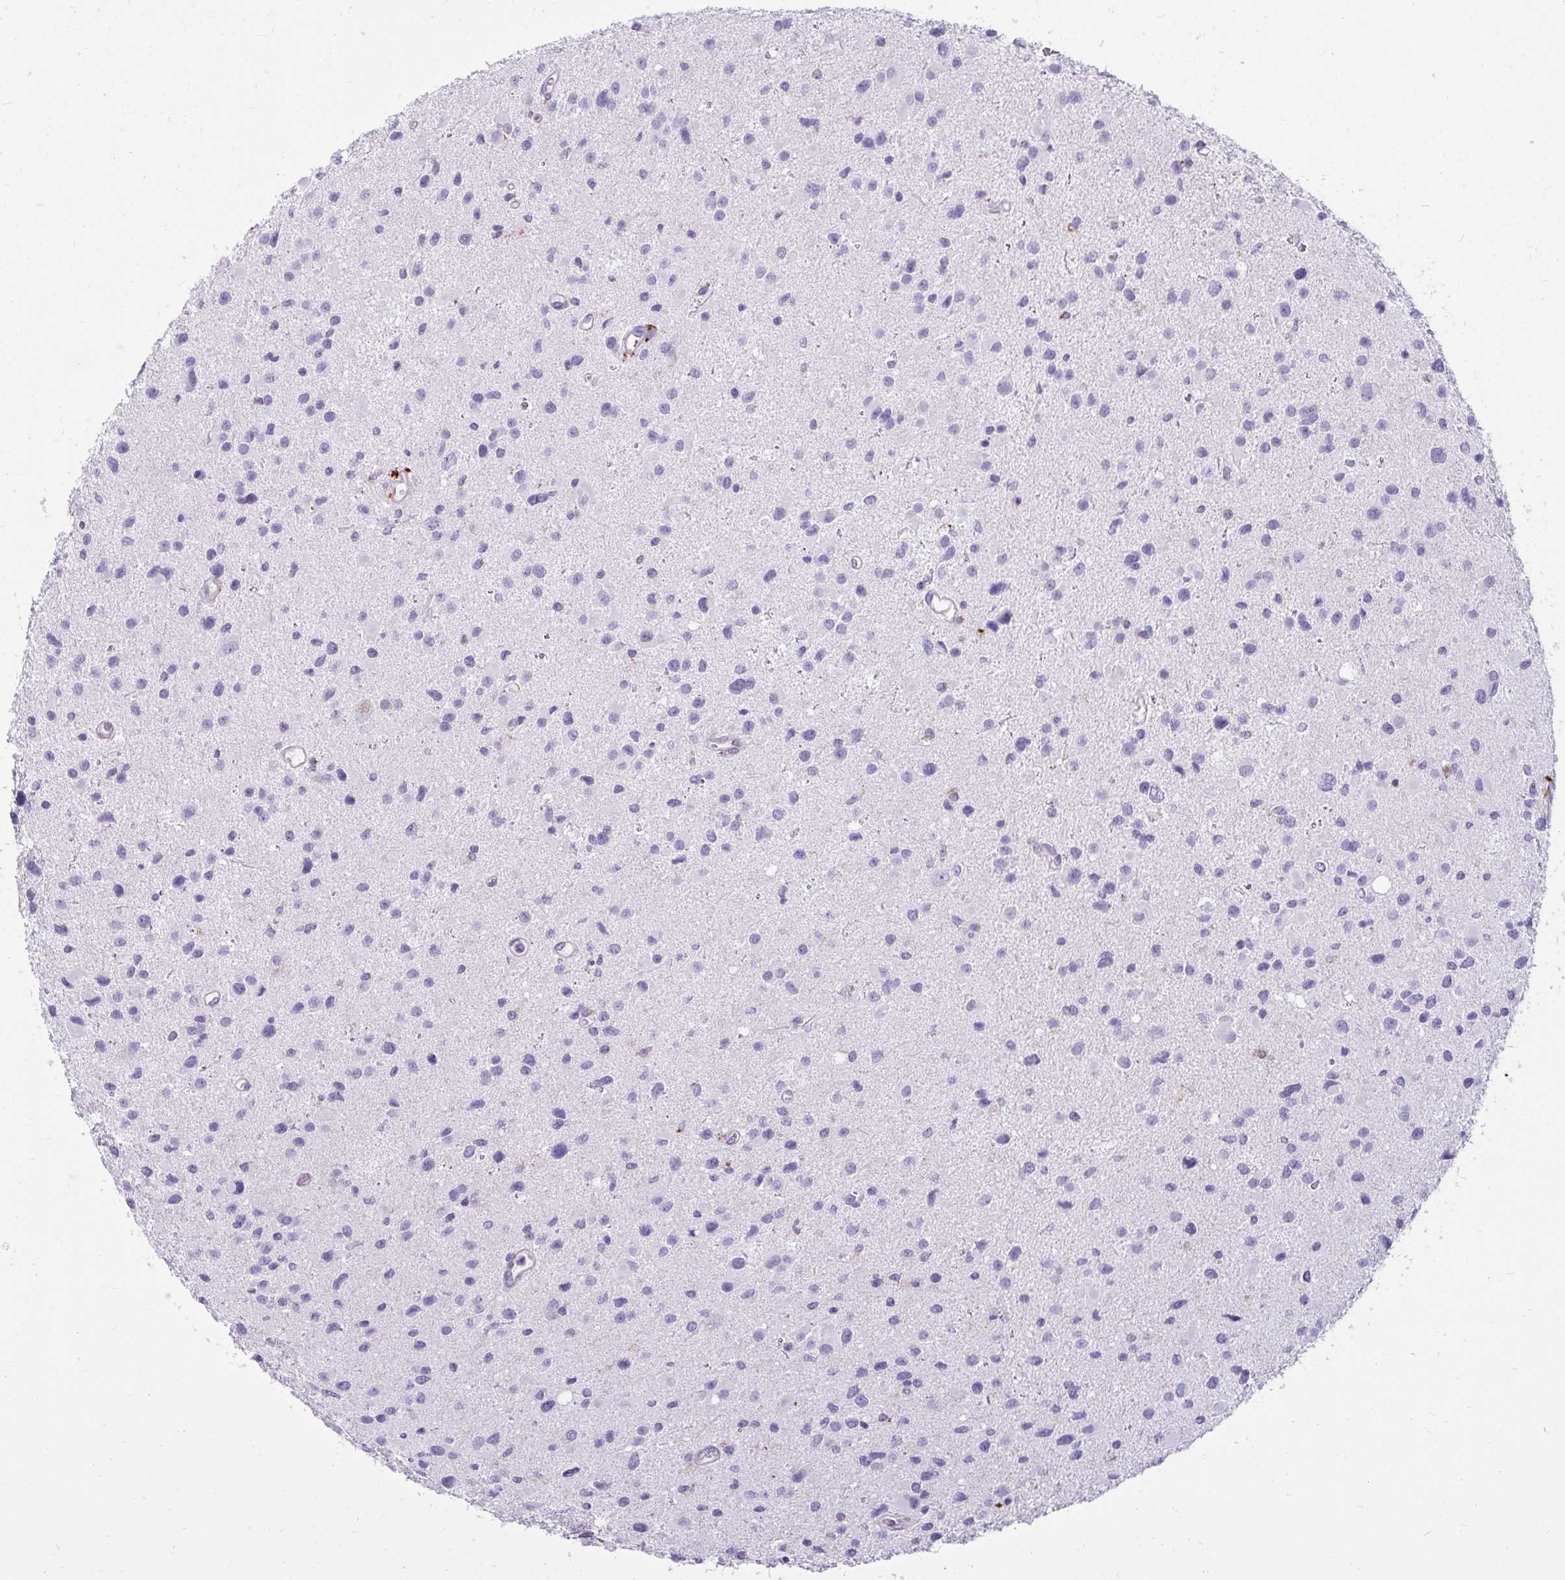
{"staining": {"intensity": "negative", "quantity": "none", "location": "none"}, "tissue": "glioma", "cell_type": "Tumor cells", "image_type": "cancer", "snomed": [{"axis": "morphology", "description": "Glioma, malignant, Low grade"}, {"axis": "topography", "description": "Brain"}], "caption": "An immunohistochemistry image of malignant glioma (low-grade) is shown. There is no staining in tumor cells of malignant glioma (low-grade).", "gene": "CTSZ", "patient": {"sex": "female", "age": 32}}